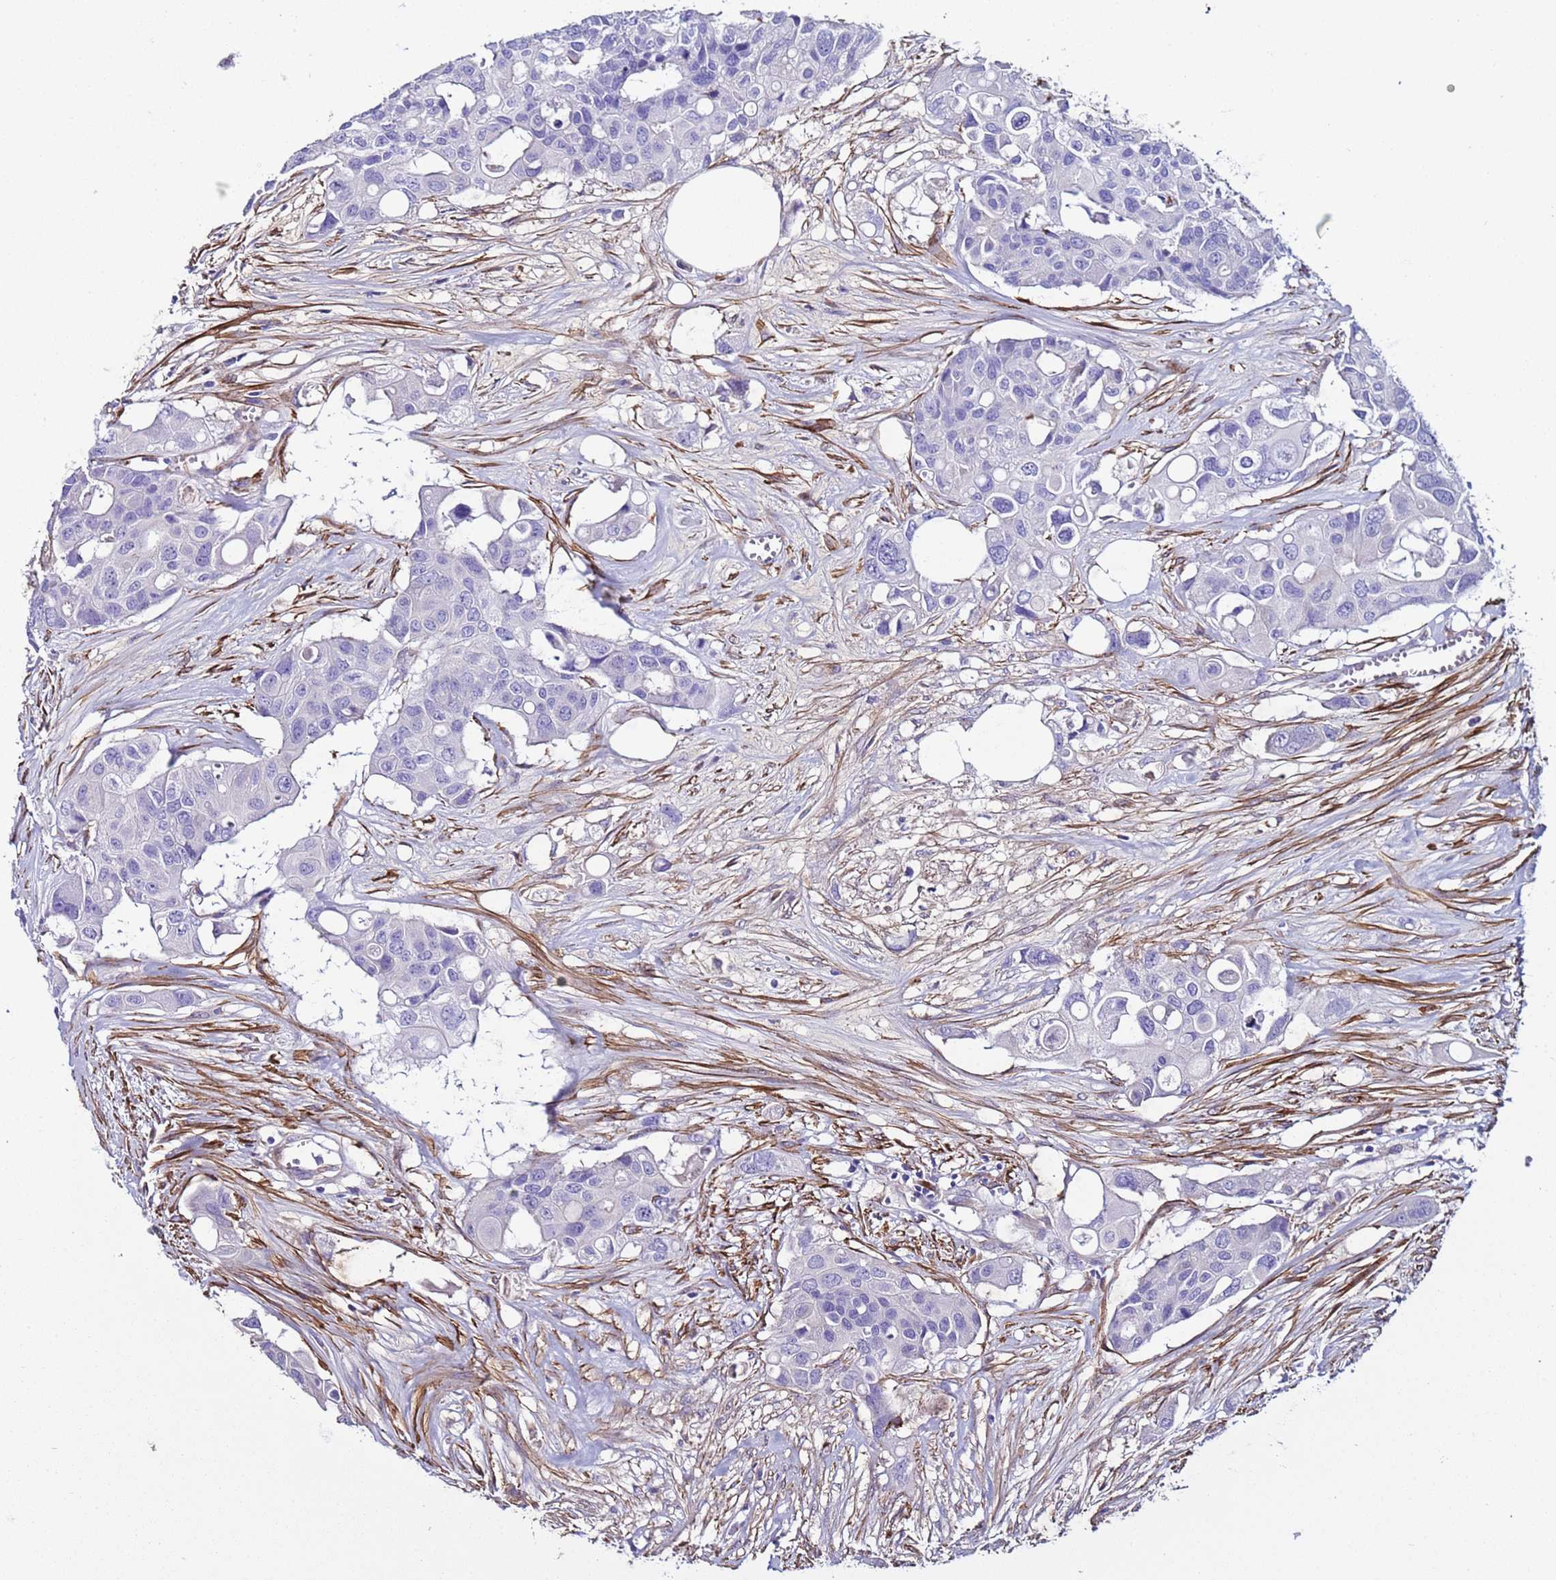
{"staining": {"intensity": "negative", "quantity": "none", "location": "none"}, "tissue": "colorectal cancer", "cell_type": "Tumor cells", "image_type": "cancer", "snomed": [{"axis": "morphology", "description": "Adenocarcinoma, NOS"}, {"axis": "topography", "description": "Colon"}], "caption": "Tumor cells are negative for protein expression in human colorectal cancer (adenocarcinoma).", "gene": "RABL2B", "patient": {"sex": "male", "age": 77}}